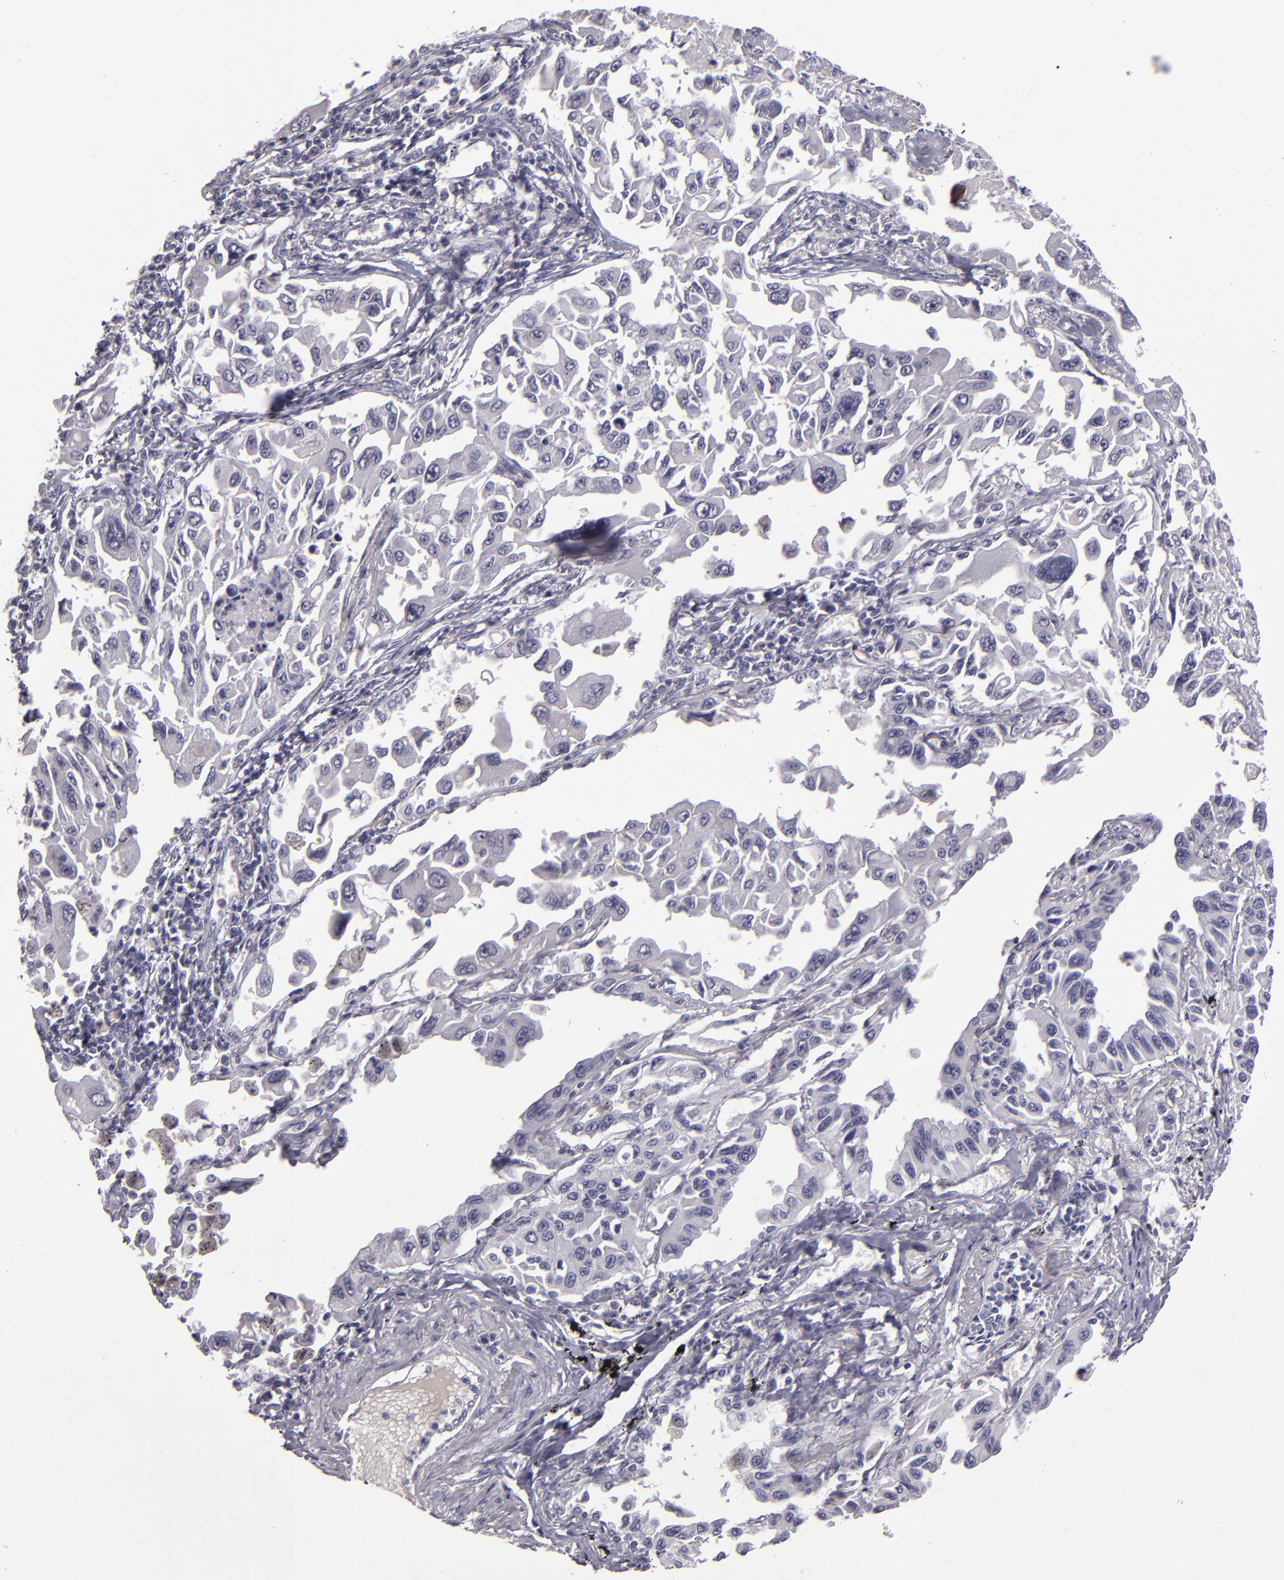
{"staining": {"intensity": "negative", "quantity": "none", "location": "none"}, "tissue": "lung cancer", "cell_type": "Tumor cells", "image_type": "cancer", "snomed": [{"axis": "morphology", "description": "Adenocarcinoma, NOS"}, {"axis": "topography", "description": "Lung"}], "caption": "DAB (3,3'-diaminobenzidine) immunohistochemical staining of lung cancer (adenocarcinoma) exhibits no significant staining in tumor cells.", "gene": "SNCB", "patient": {"sex": "male", "age": 64}}